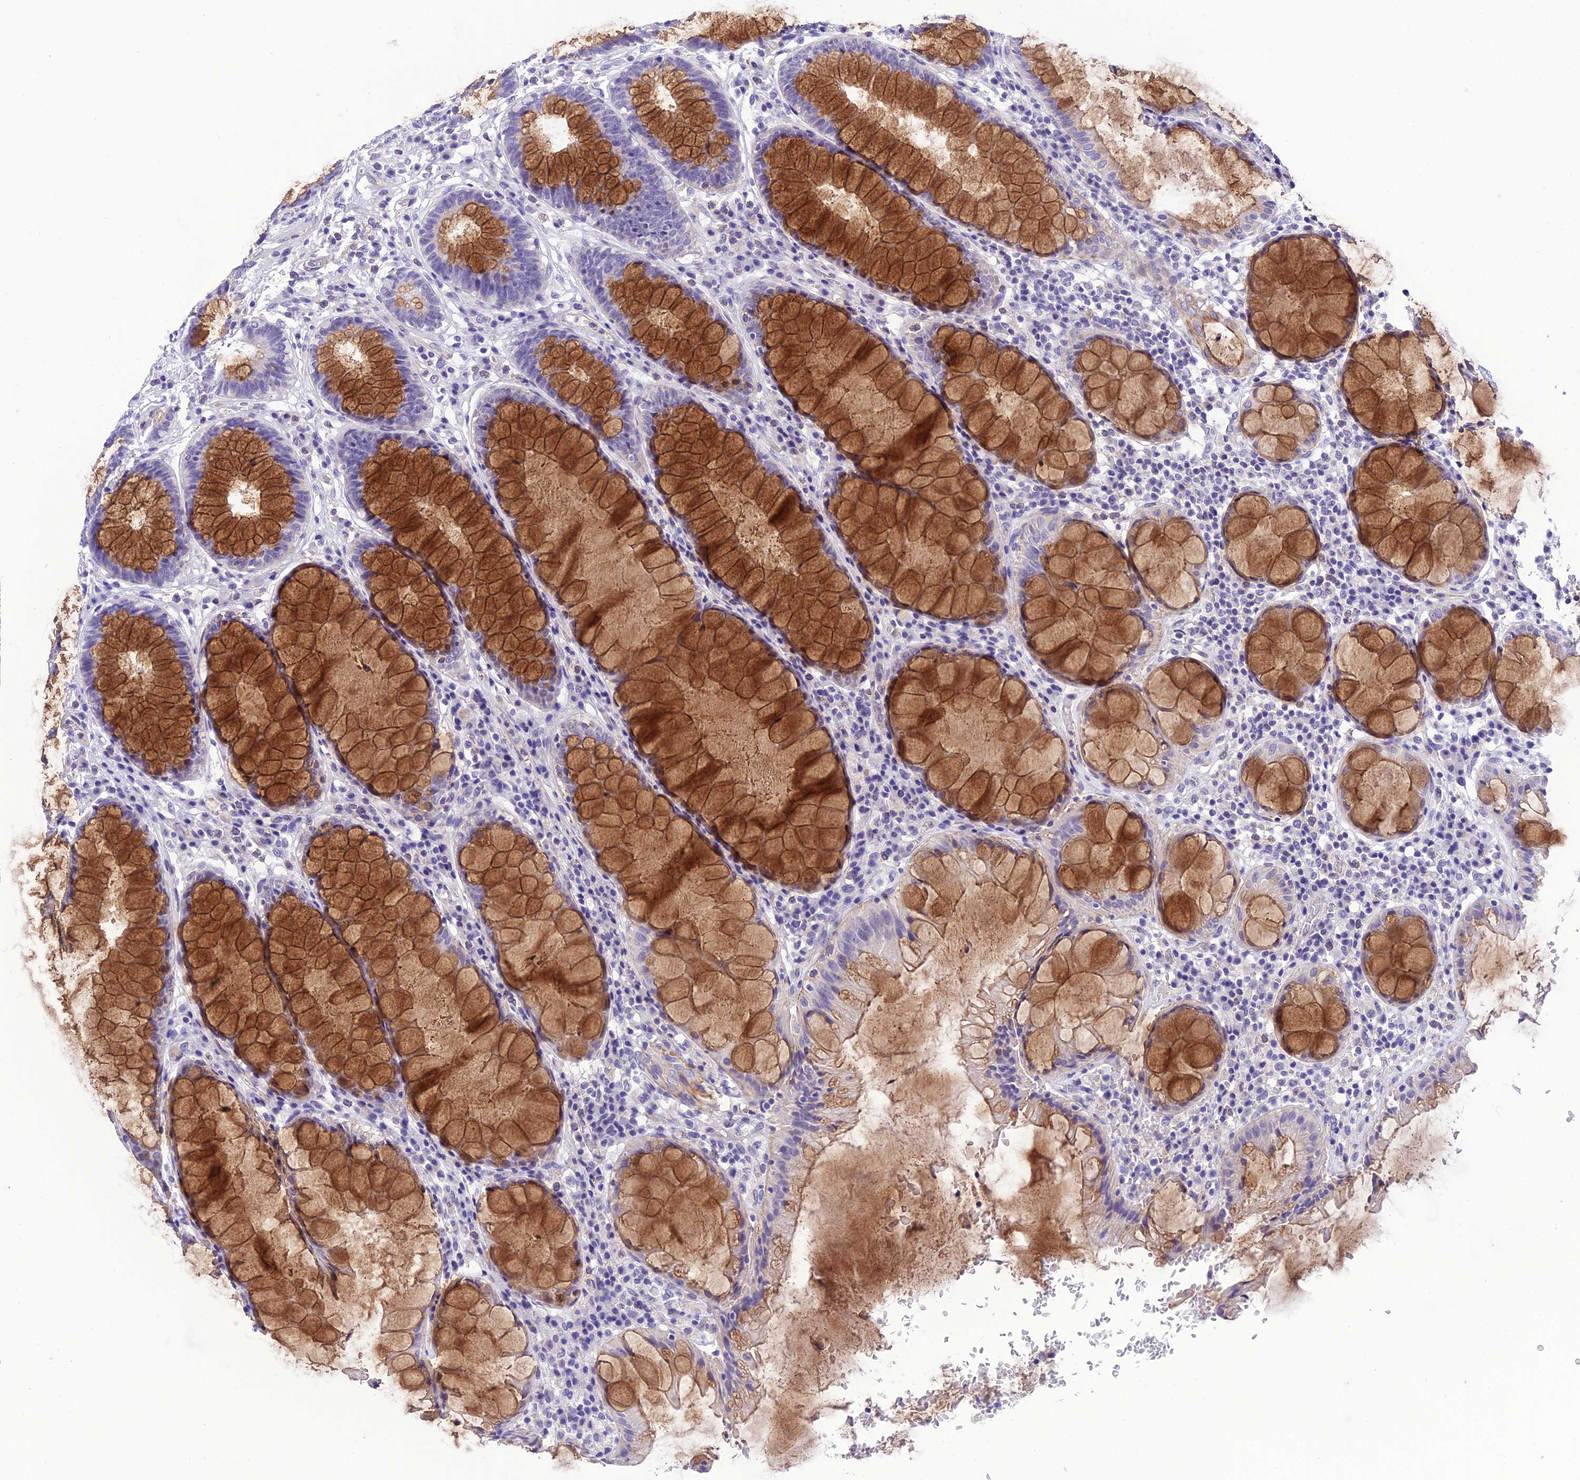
{"staining": {"intensity": "strong", "quantity": "25%-75%", "location": "cytoplasmic/membranous"}, "tissue": "rectum", "cell_type": "Glandular cells", "image_type": "normal", "snomed": [{"axis": "morphology", "description": "Normal tissue, NOS"}, {"axis": "topography", "description": "Rectum"}], "caption": "The image reveals staining of normal rectum, revealing strong cytoplasmic/membranous protein positivity (brown color) within glandular cells.", "gene": "C17orf67", "patient": {"sex": "male", "age": 64}}